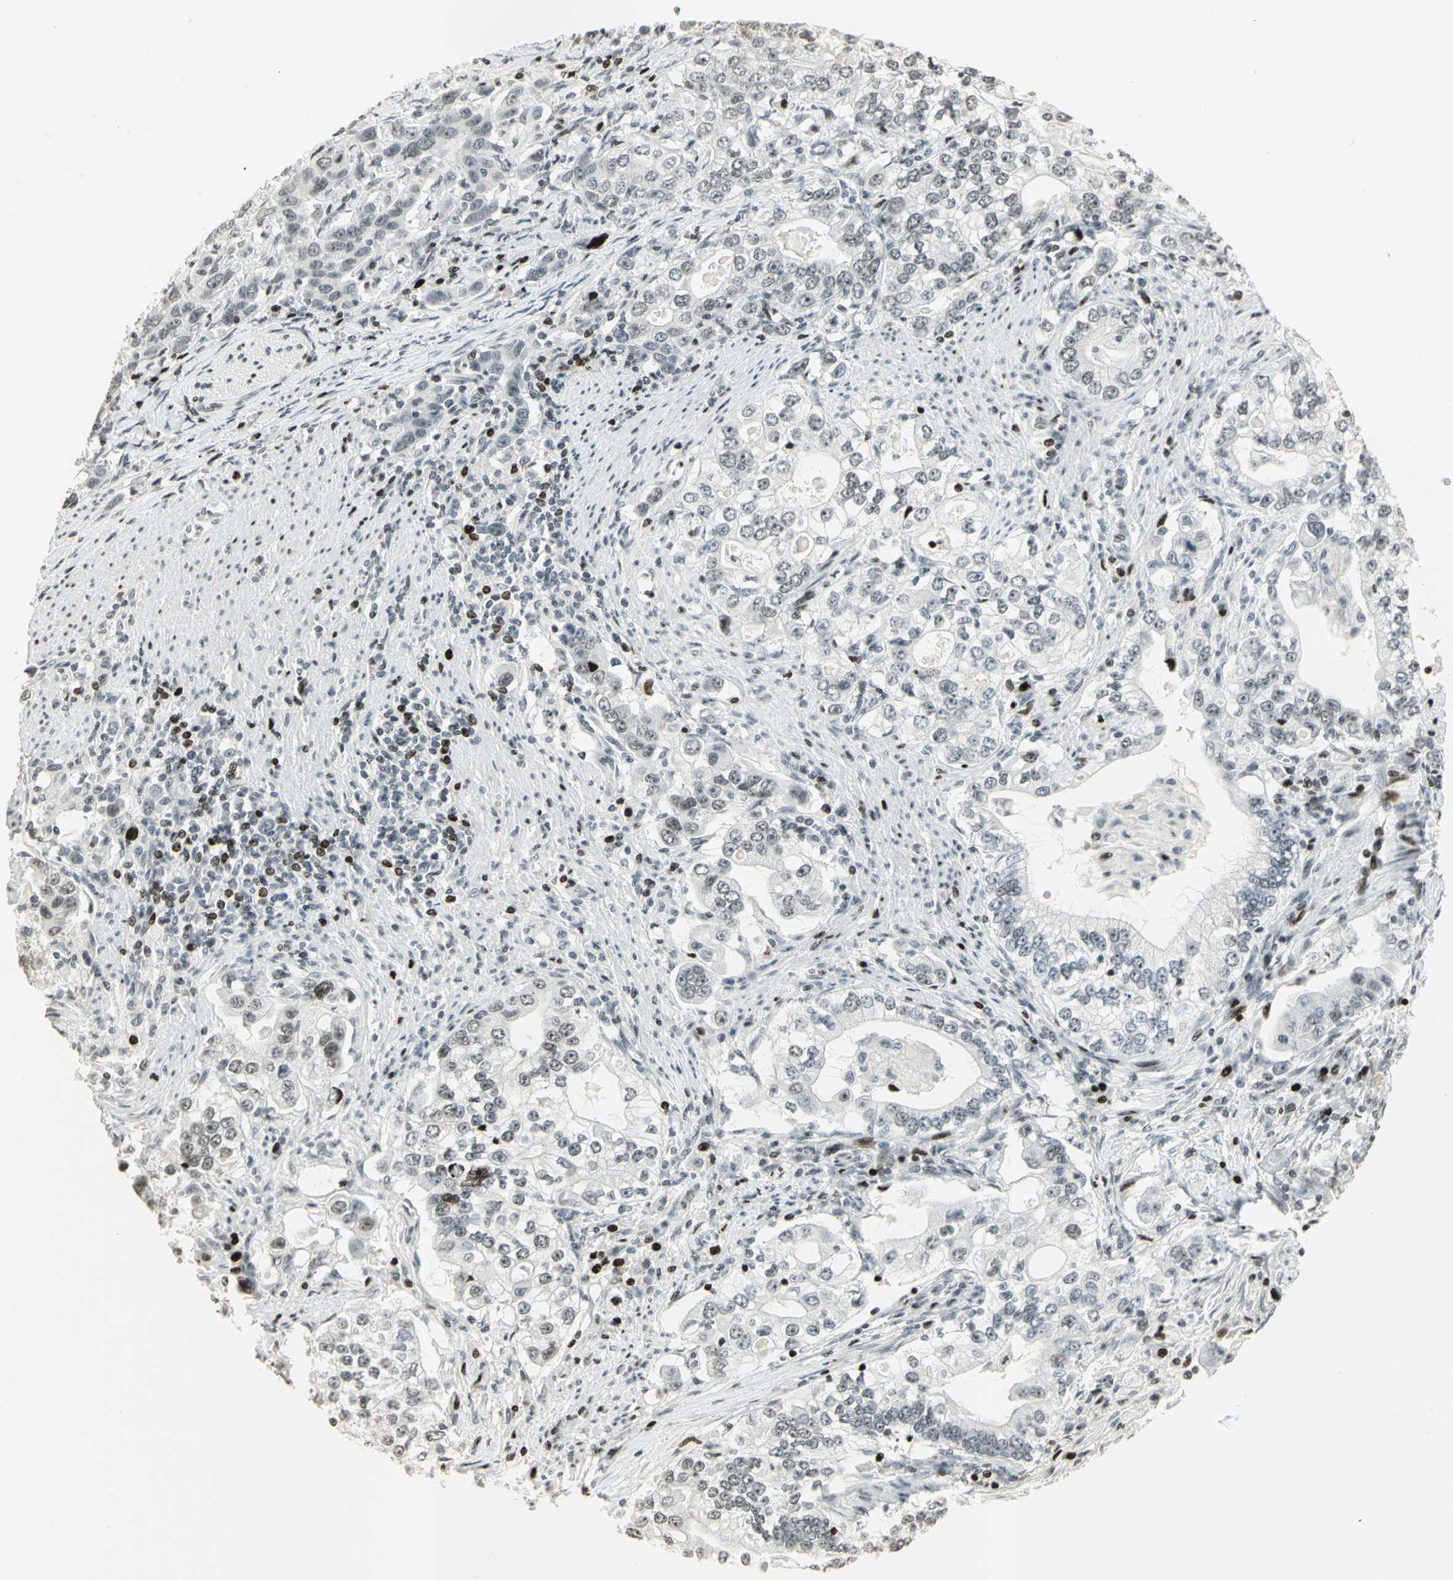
{"staining": {"intensity": "negative", "quantity": "none", "location": "none"}, "tissue": "stomach cancer", "cell_type": "Tumor cells", "image_type": "cancer", "snomed": [{"axis": "morphology", "description": "Adenocarcinoma, NOS"}, {"axis": "topography", "description": "Stomach, lower"}], "caption": "The immunohistochemistry histopathology image has no significant staining in tumor cells of stomach adenocarcinoma tissue.", "gene": "KDM1A", "patient": {"sex": "female", "age": 72}}